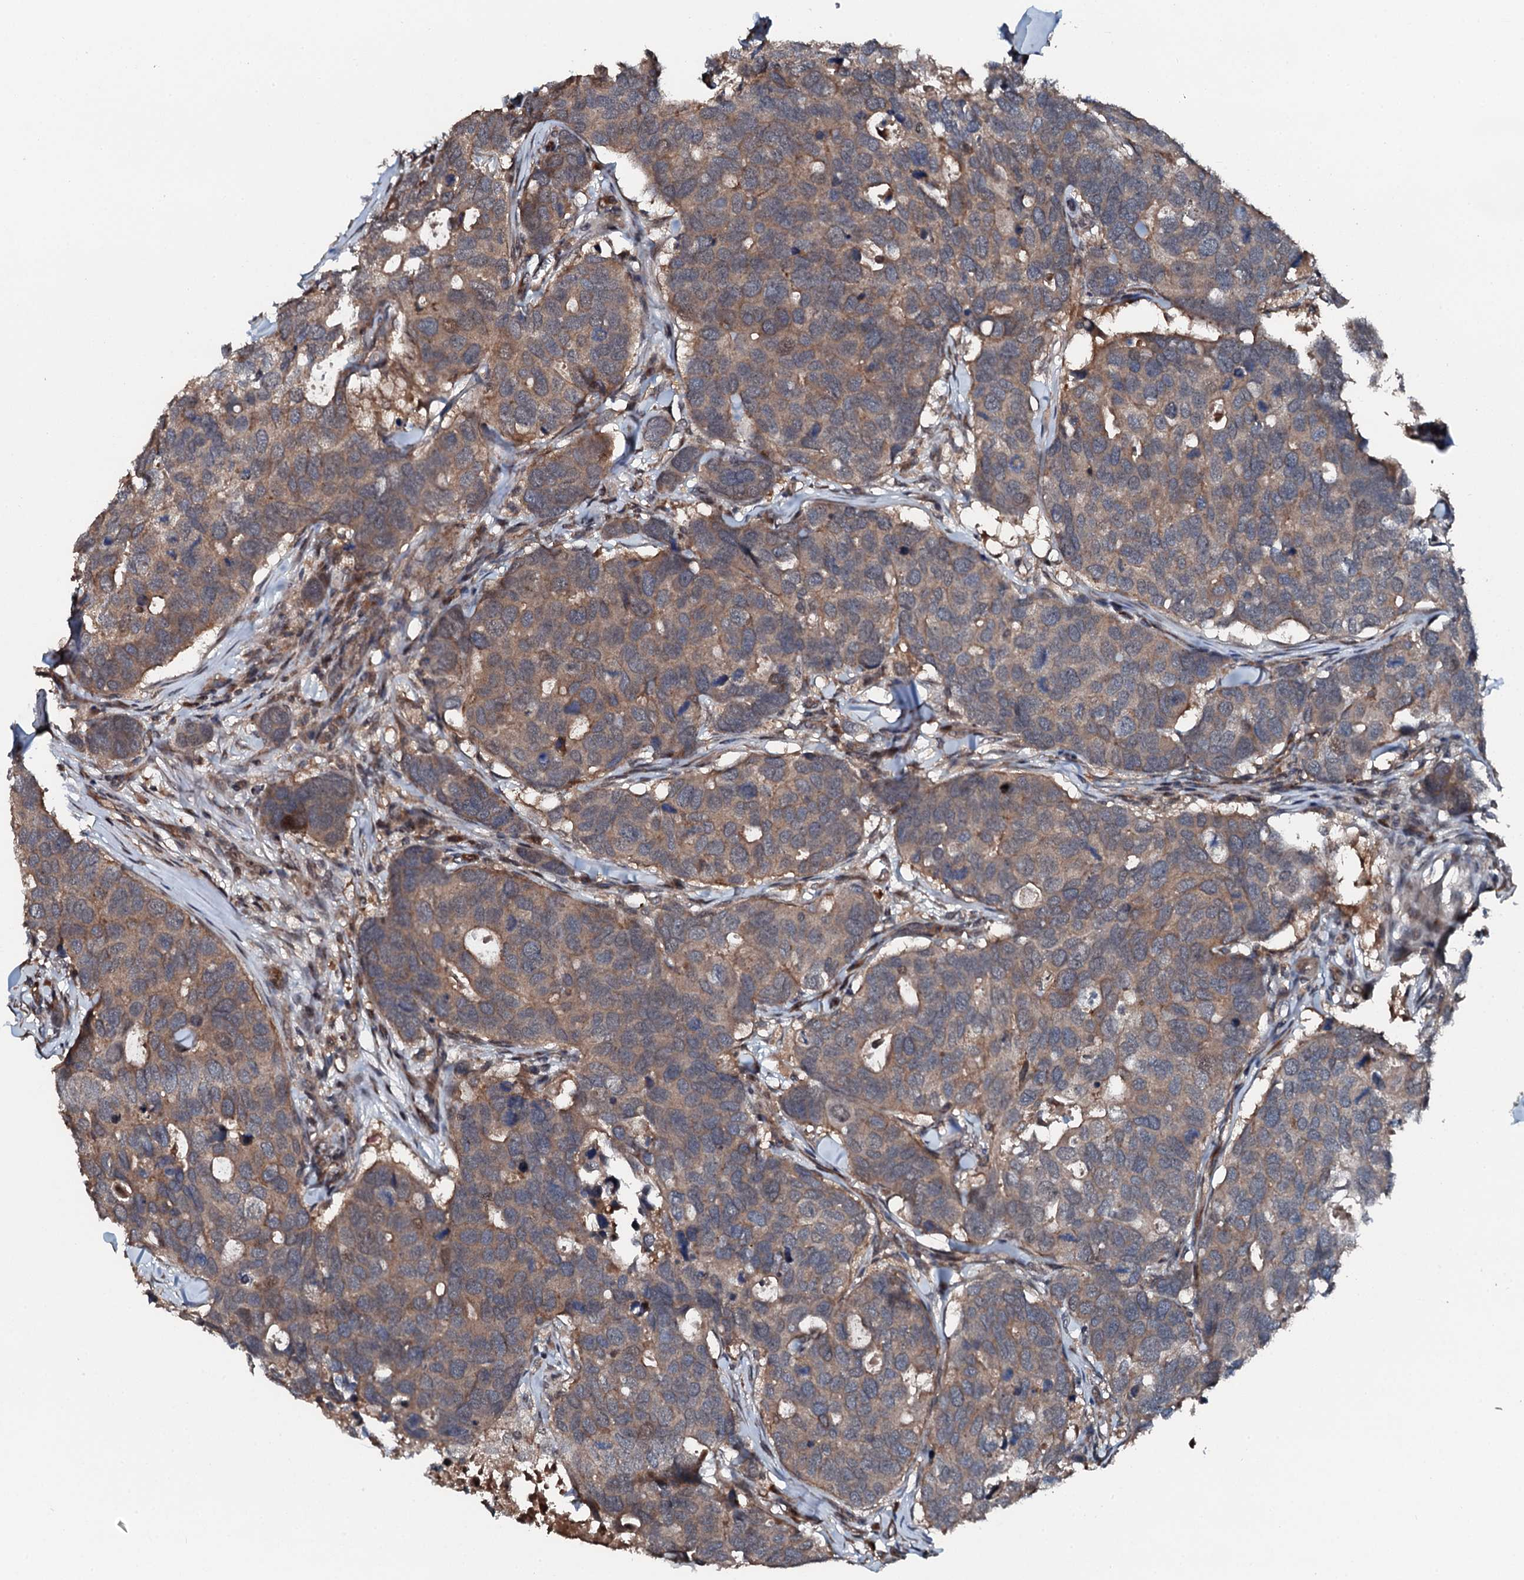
{"staining": {"intensity": "moderate", "quantity": ">75%", "location": "cytoplasmic/membranous,nuclear"}, "tissue": "breast cancer", "cell_type": "Tumor cells", "image_type": "cancer", "snomed": [{"axis": "morphology", "description": "Duct carcinoma"}, {"axis": "topography", "description": "Breast"}], "caption": "IHC of human breast cancer exhibits medium levels of moderate cytoplasmic/membranous and nuclear positivity in about >75% of tumor cells.", "gene": "FLYWCH1", "patient": {"sex": "female", "age": 83}}